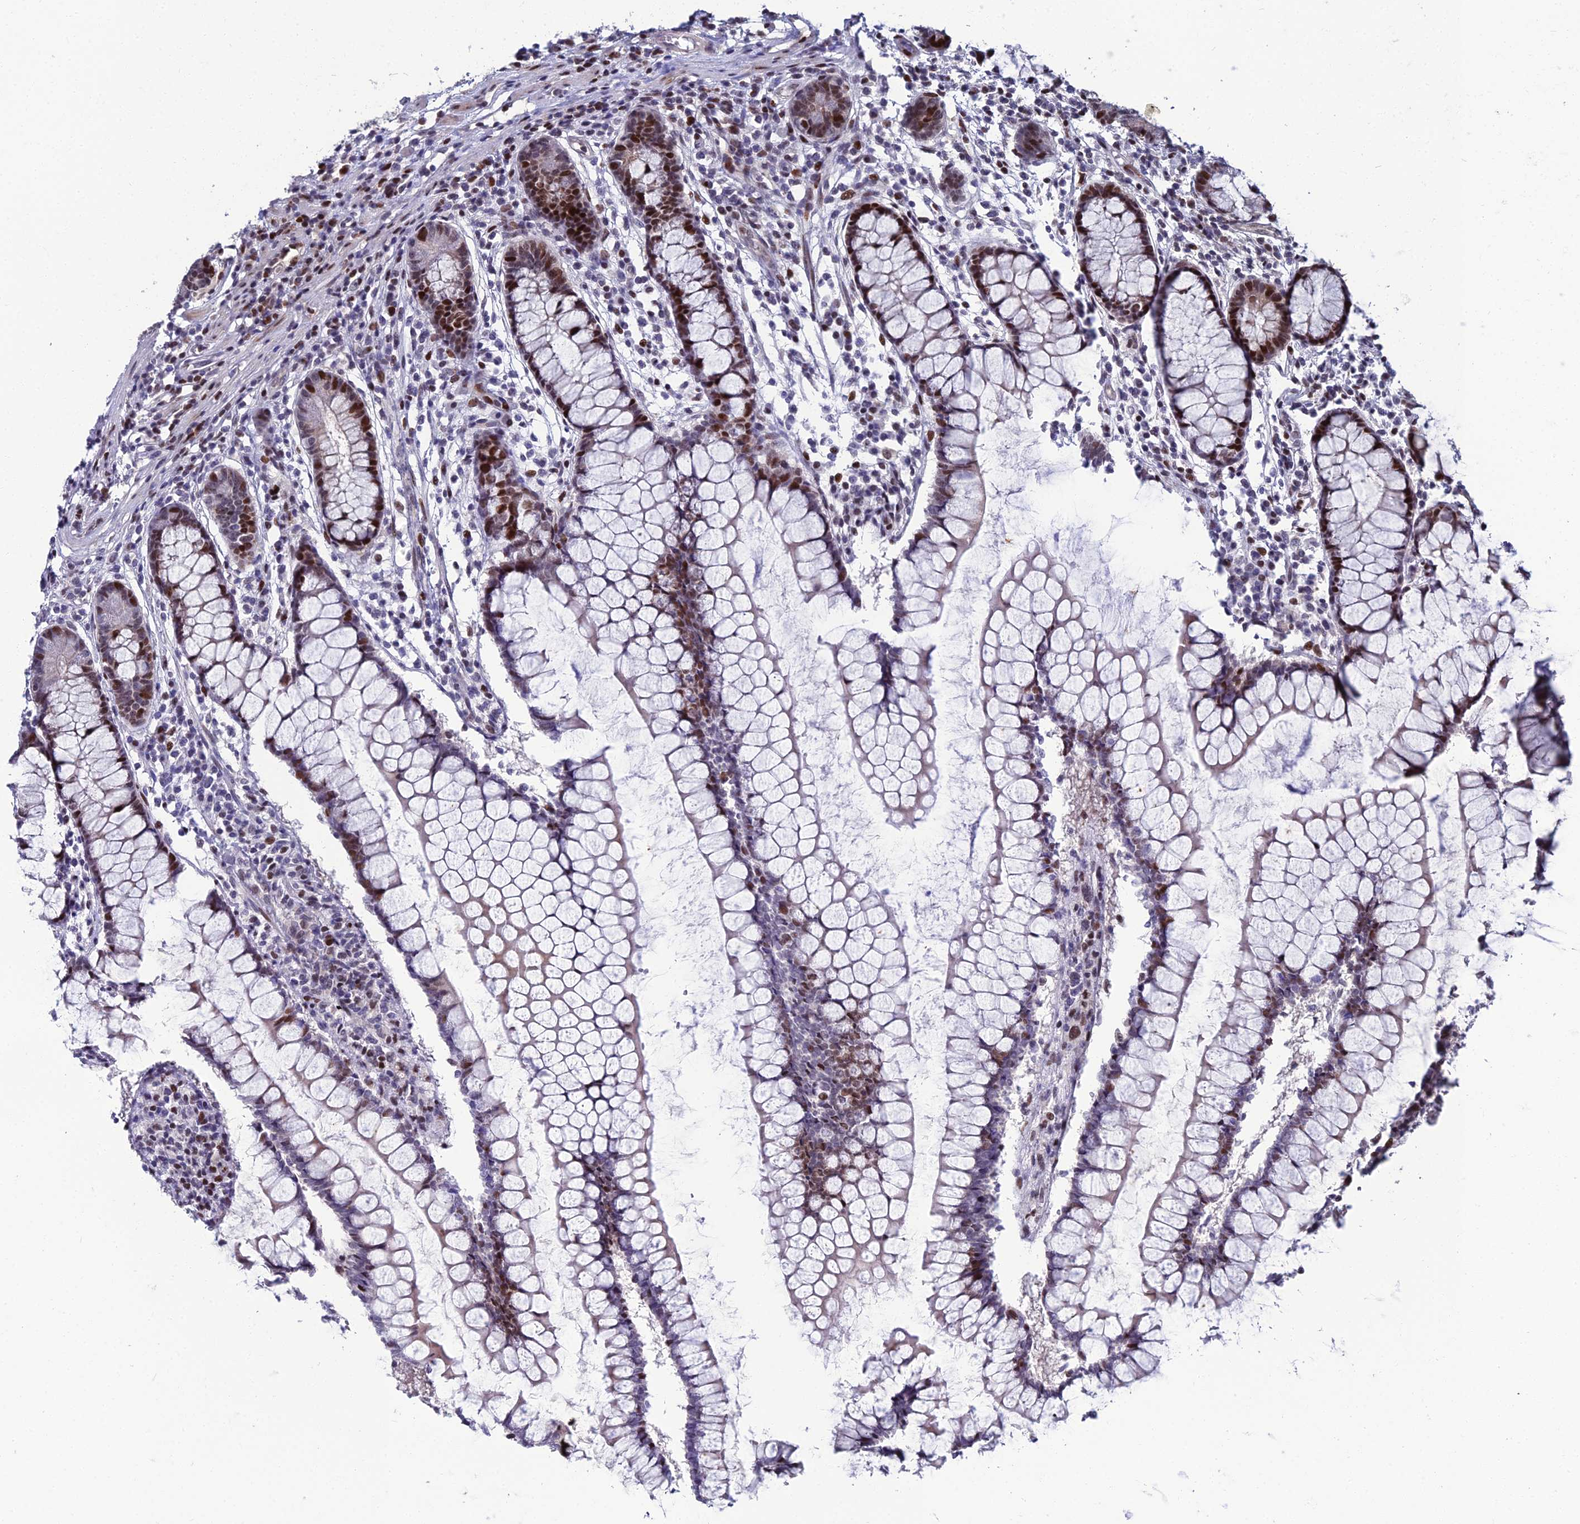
{"staining": {"intensity": "moderate", "quantity": "25%-75%", "location": "nuclear"}, "tissue": "colon", "cell_type": "Endothelial cells", "image_type": "normal", "snomed": [{"axis": "morphology", "description": "Normal tissue, NOS"}, {"axis": "morphology", "description": "Adenocarcinoma, NOS"}, {"axis": "topography", "description": "Colon"}], "caption": "Benign colon was stained to show a protein in brown. There is medium levels of moderate nuclear positivity in about 25%-75% of endothelial cells. The staining was performed using DAB (3,3'-diaminobenzidine), with brown indicating positive protein expression. Nuclei are stained blue with hematoxylin.", "gene": "TAF9B", "patient": {"sex": "female", "age": 55}}